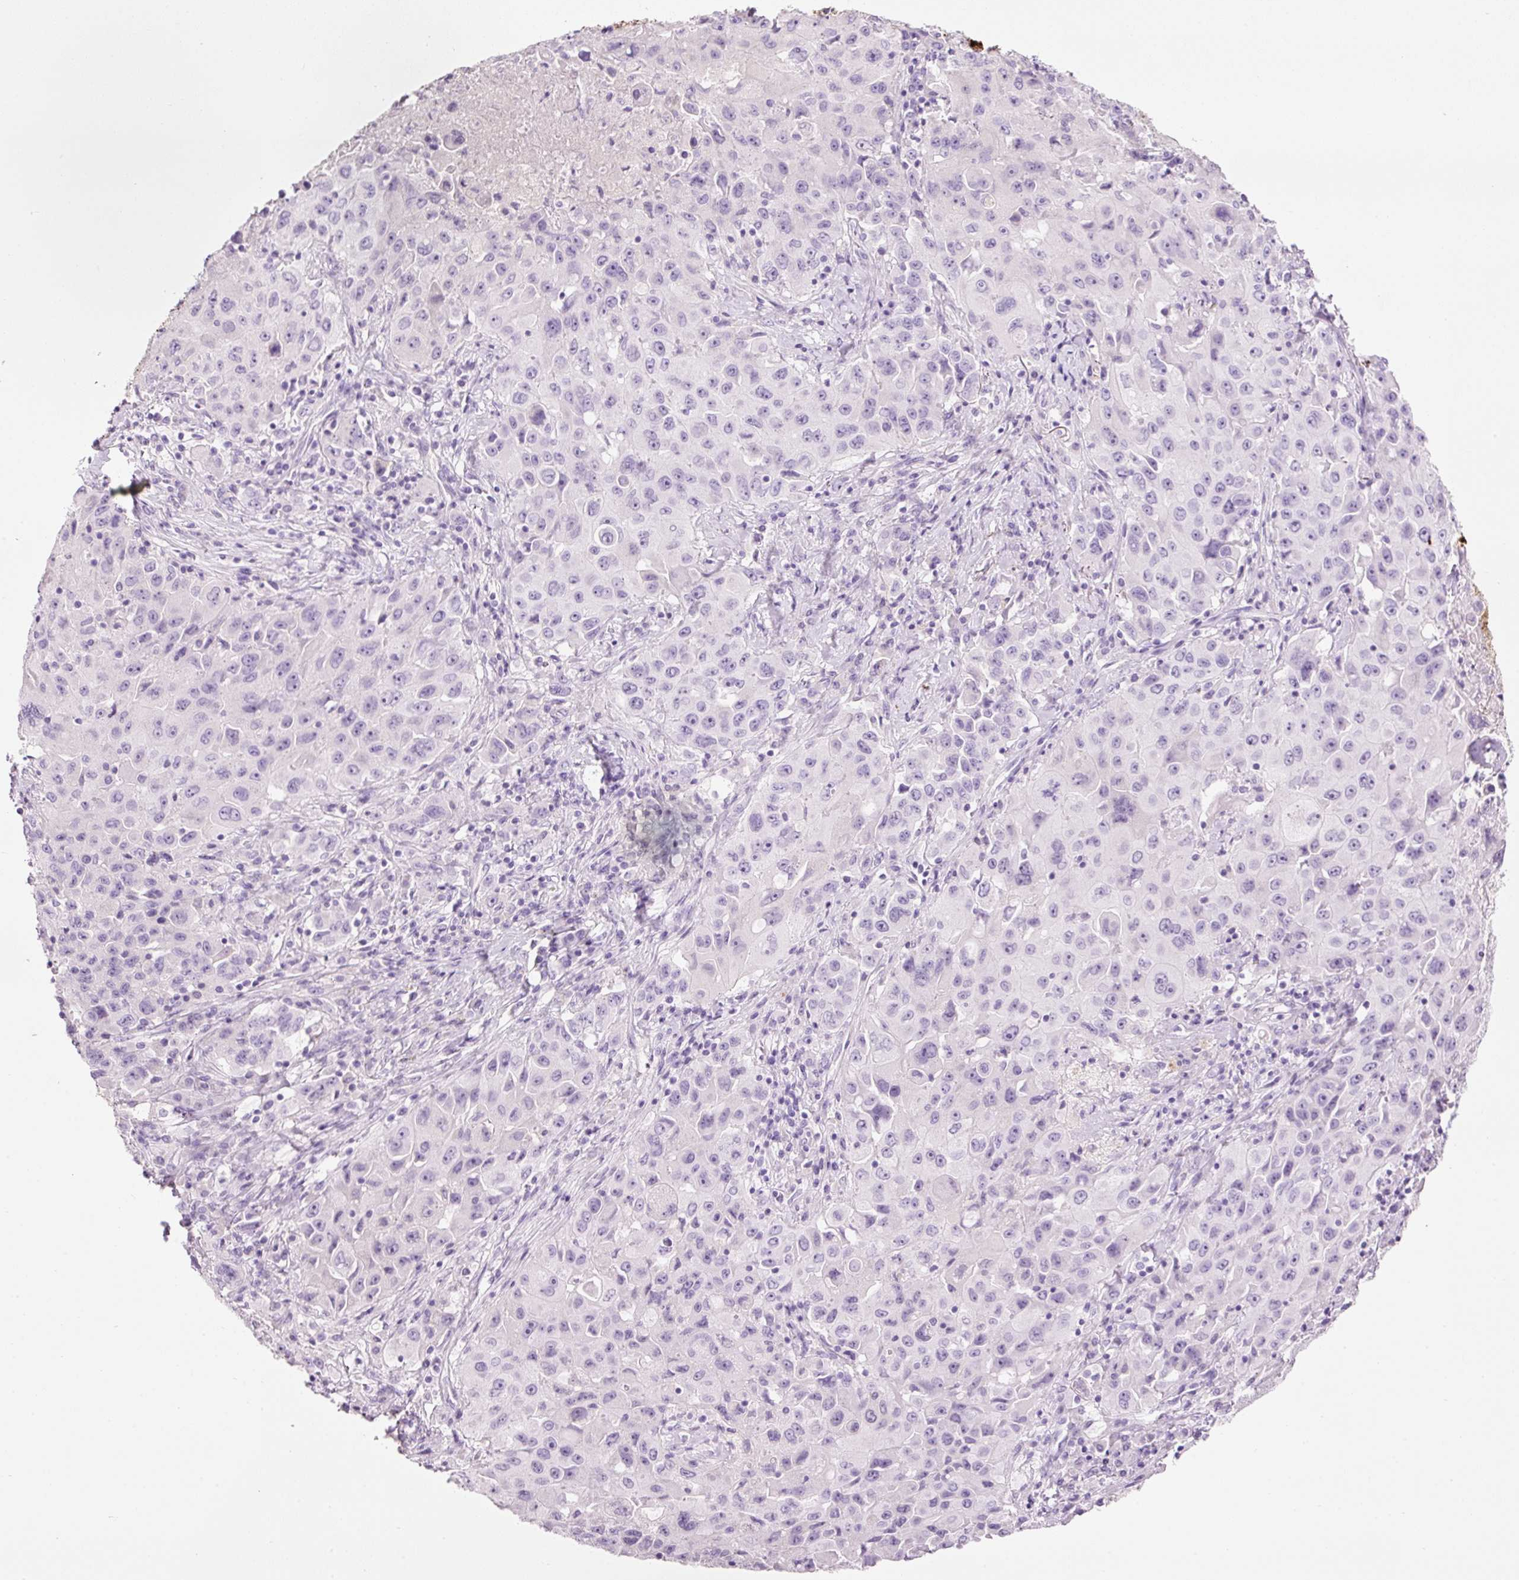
{"staining": {"intensity": "weak", "quantity": "<25%", "location": "cytoplasmic/membranous"}, "tissue": "lung cancer", "cell_type": "Tumor cells", "image_type": "cancer", "snomed": [{"axis": "morphology", "description": "Squamous cell carcinoma, NOS"}, {"axis": "topography", "description": "Lung"}], "caption": "Tumor cells are negative for brown protein staining in lung cancer (squamous cell carcinoma).", "gene": "MFAP4", "patient": {"sex": "male", "age": 63}}